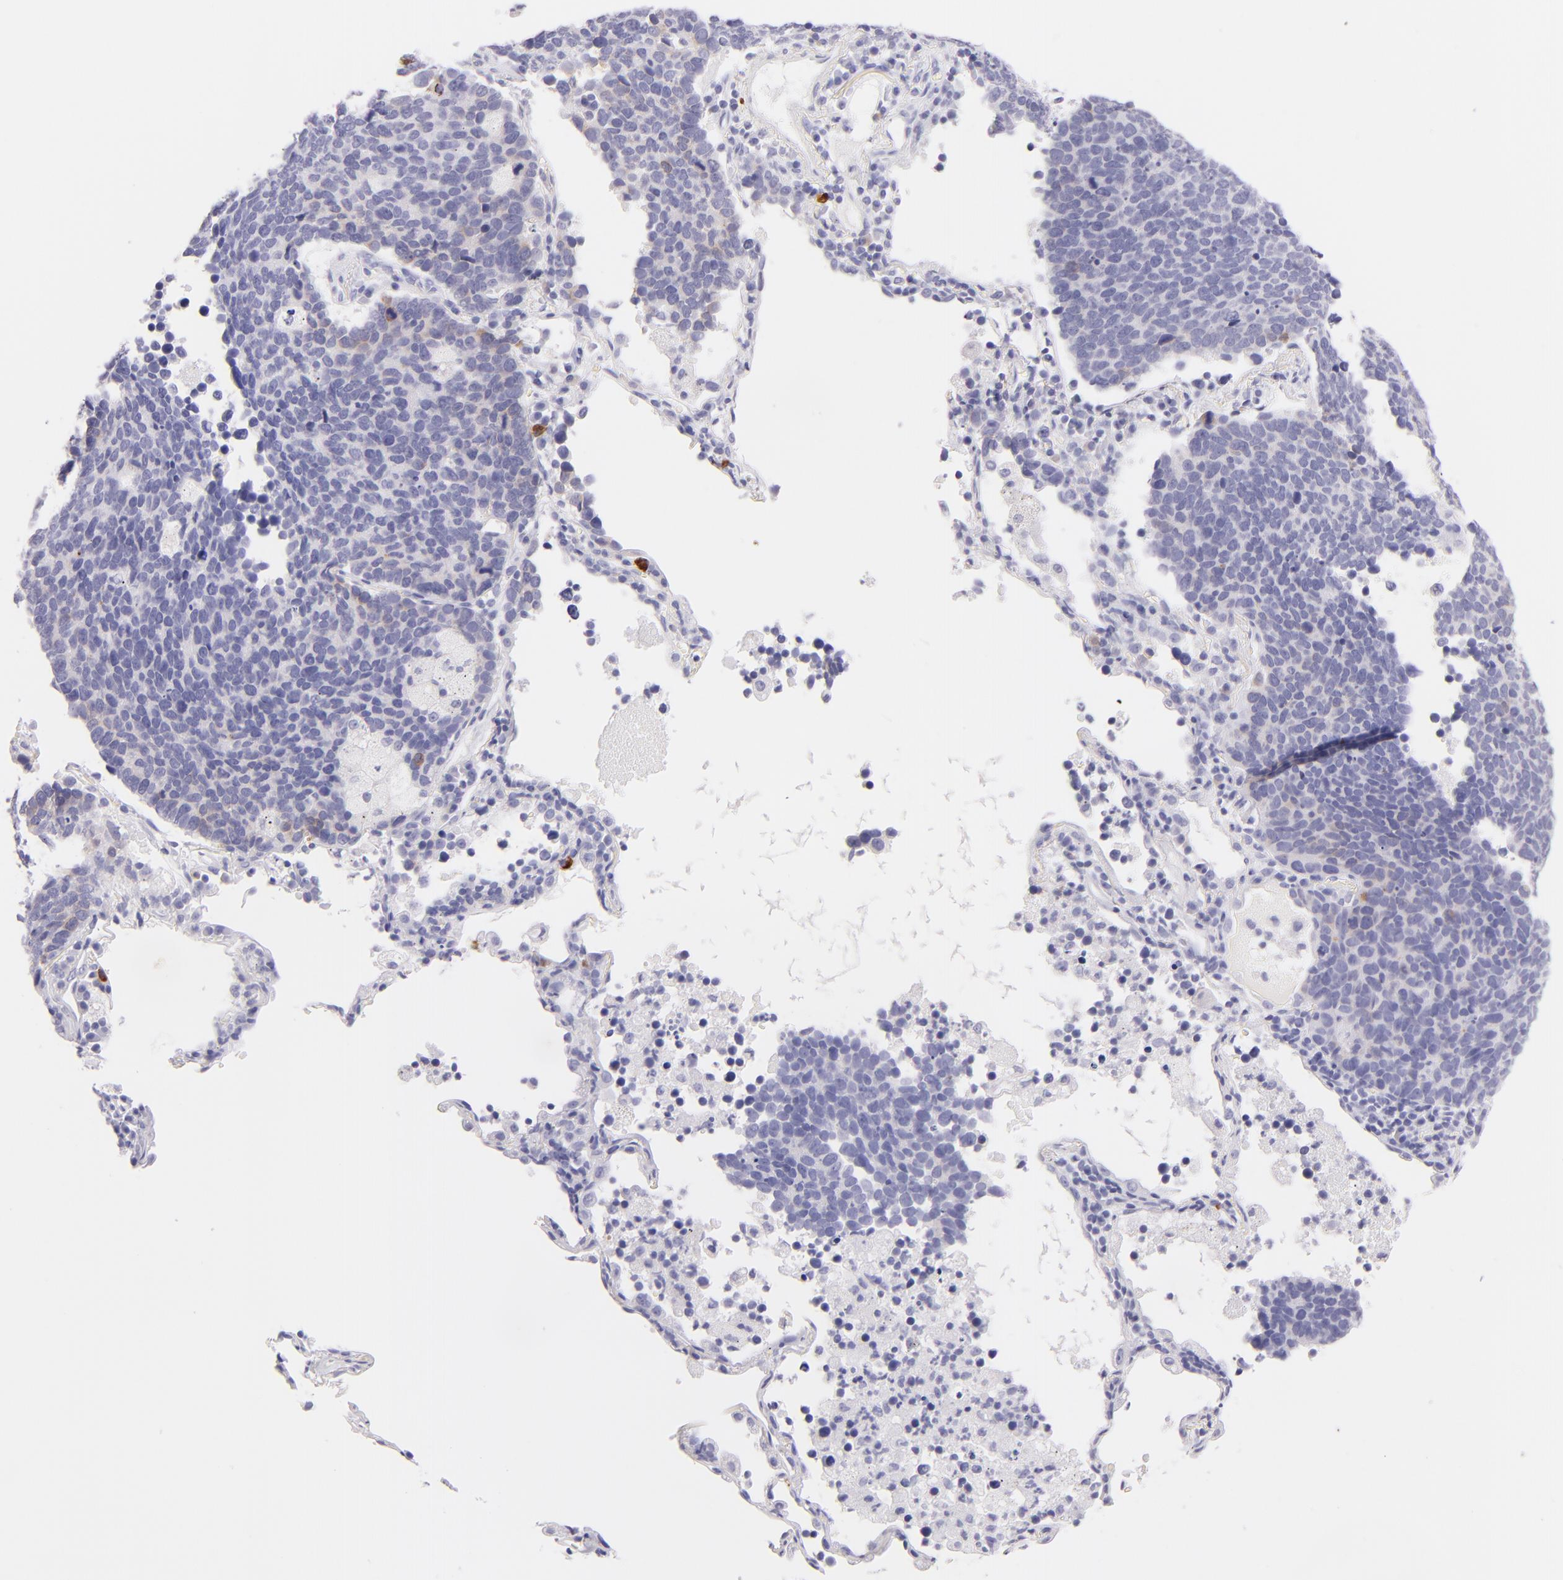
{"staining": {"intensity": "negative", "quantity": "none", "location": "none"}, "tissue": "lung cancer", "cell_type": "Tumor cells", "image_type": "cancer", "snomed": [{"axis": "morphology", "description": "Neoplasm, malignant, NOS"}, {"axis": "topography", "description": "Lung"}], "caption": "This is an IHC micrograph of lung malignant neoplasm. There is no expression in tumor cells.", "gene": "SDC1", "patient": {"sex": "female", "age": 75}}